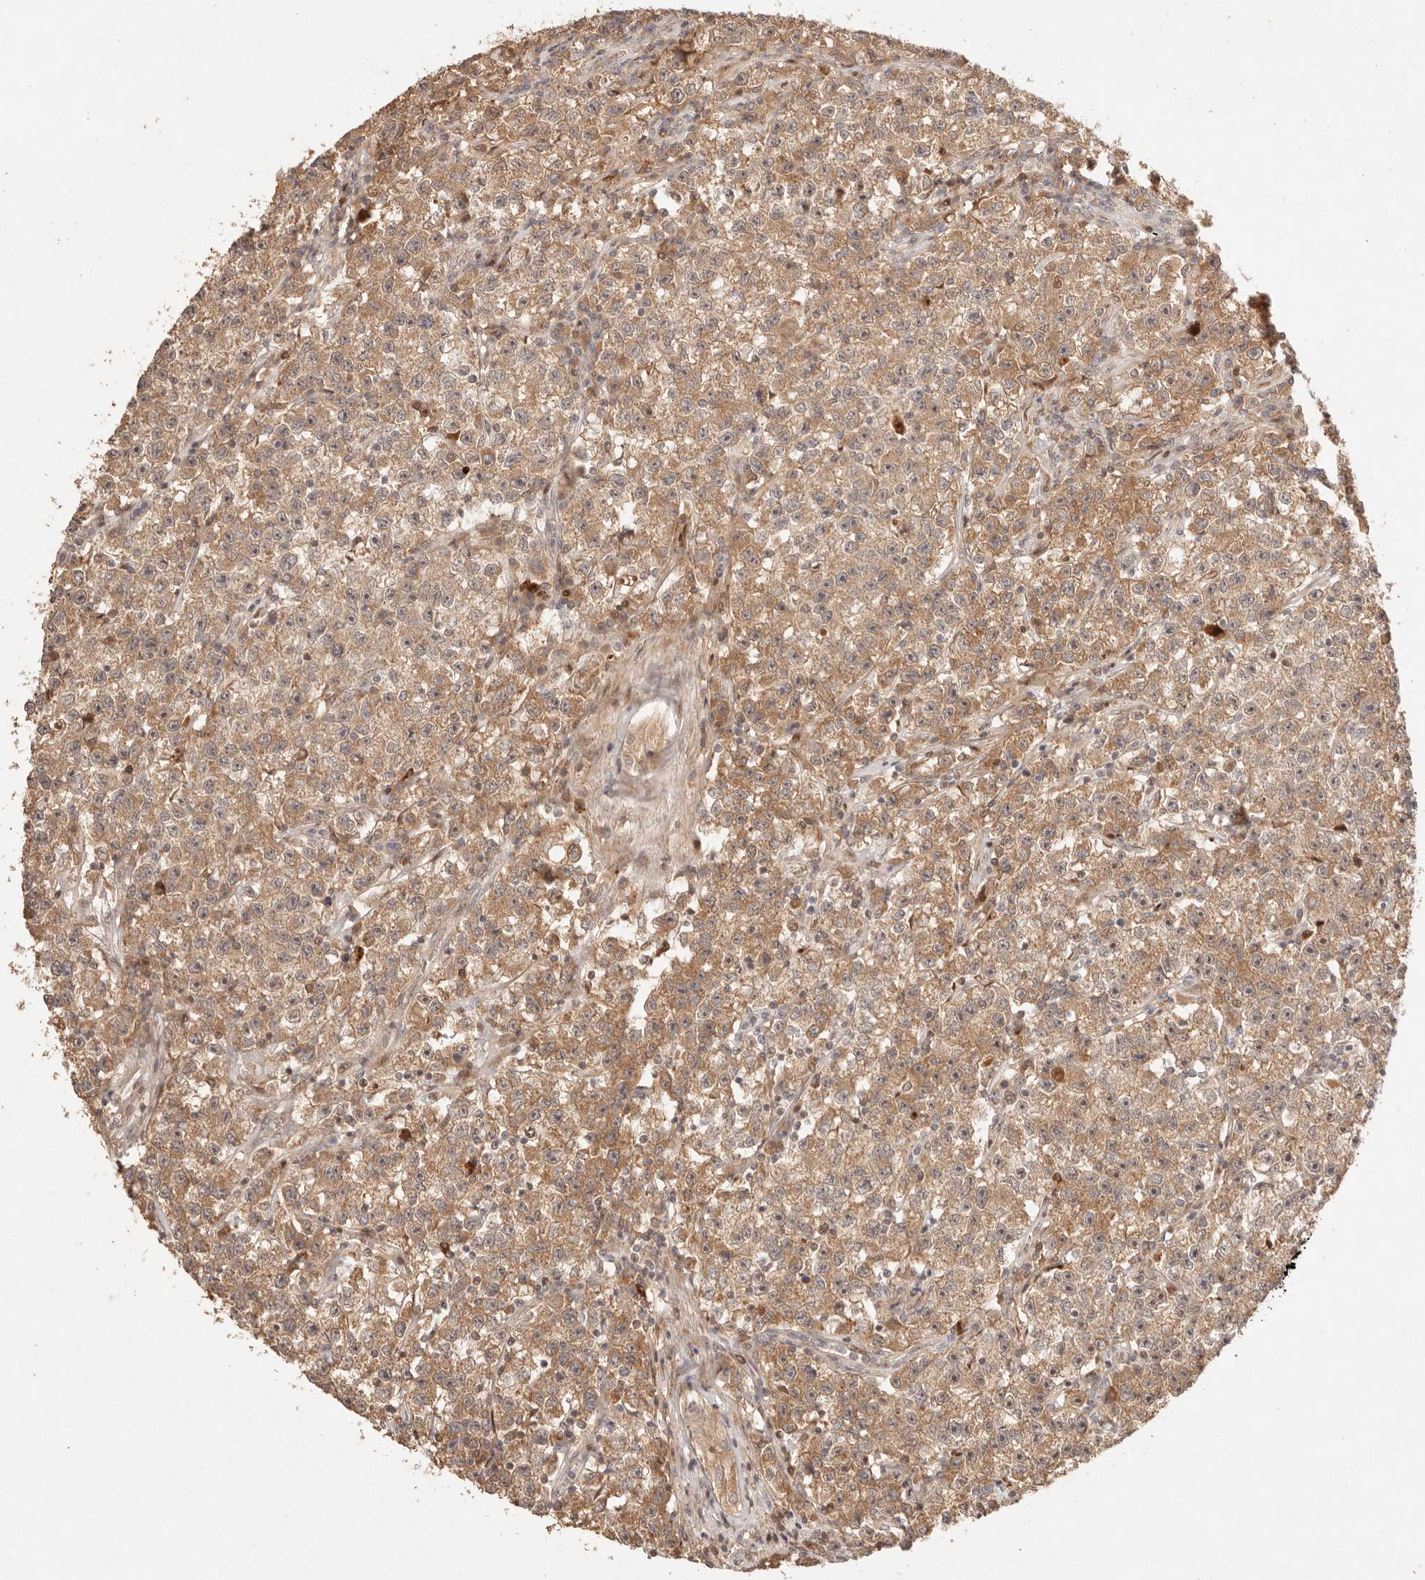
{"staining": {"intensity": "moderate", "quantity": ">75%", "location": "cytoplasmic/membranous"}, "tissue": "testis cancer", "cell_type": "Tumor cells", "image_type": "cancer", "snomed": [{"axis": "morphology", "description": "Seminoma, NOS"}, {"axis": "topography", "description": "Testis"}], "caption": "Immunohistochemistry of testis cancer (seminoma) displays medium levels of moderate cytoplasmic/membranous staining in approximately >75% of tumor cells.", "gene": "PHLDA3", "patient": {"sex": "male", "age": 22}}